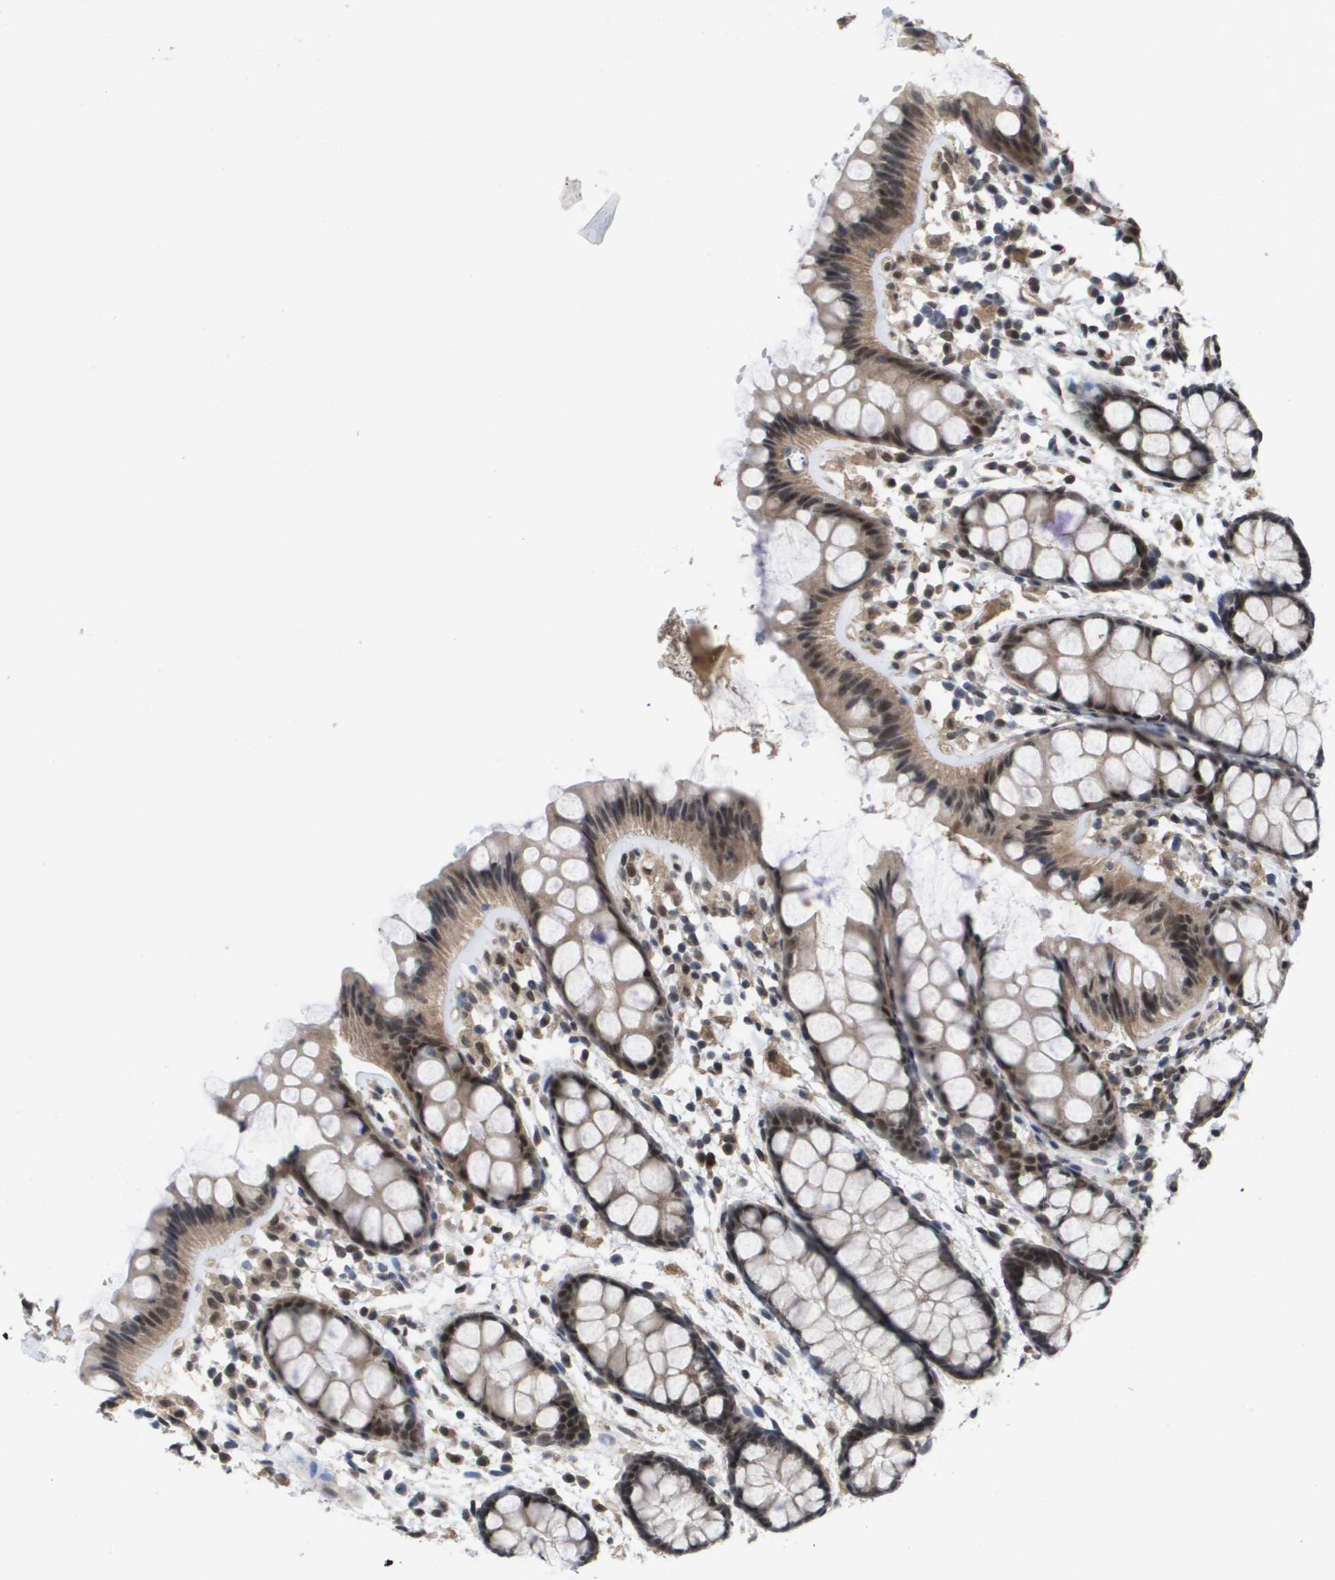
{"staining": {"intensity": "strong", "quantity": ">75%", "location": "cytoplasmic/membranous,nuclear"}, "tissue": "rectum", "cell_type": "Glandular cells", "image_type": "normal", "snomed": [{"axis": "morphology", "description": "Normal tissue, NOS"}, {"axis": "topography", "description": "Rectum"}], "caption": "Immunohistochemical staining of benign rectum shows strong cytoplasmic/membranous,nuclear protein expression in approximately >75% of glandular cells. (IHC, brightfield microscopy, high magnification).", "gene": "AMBRA1", "patient": {"sex": "female", "age": 66}}